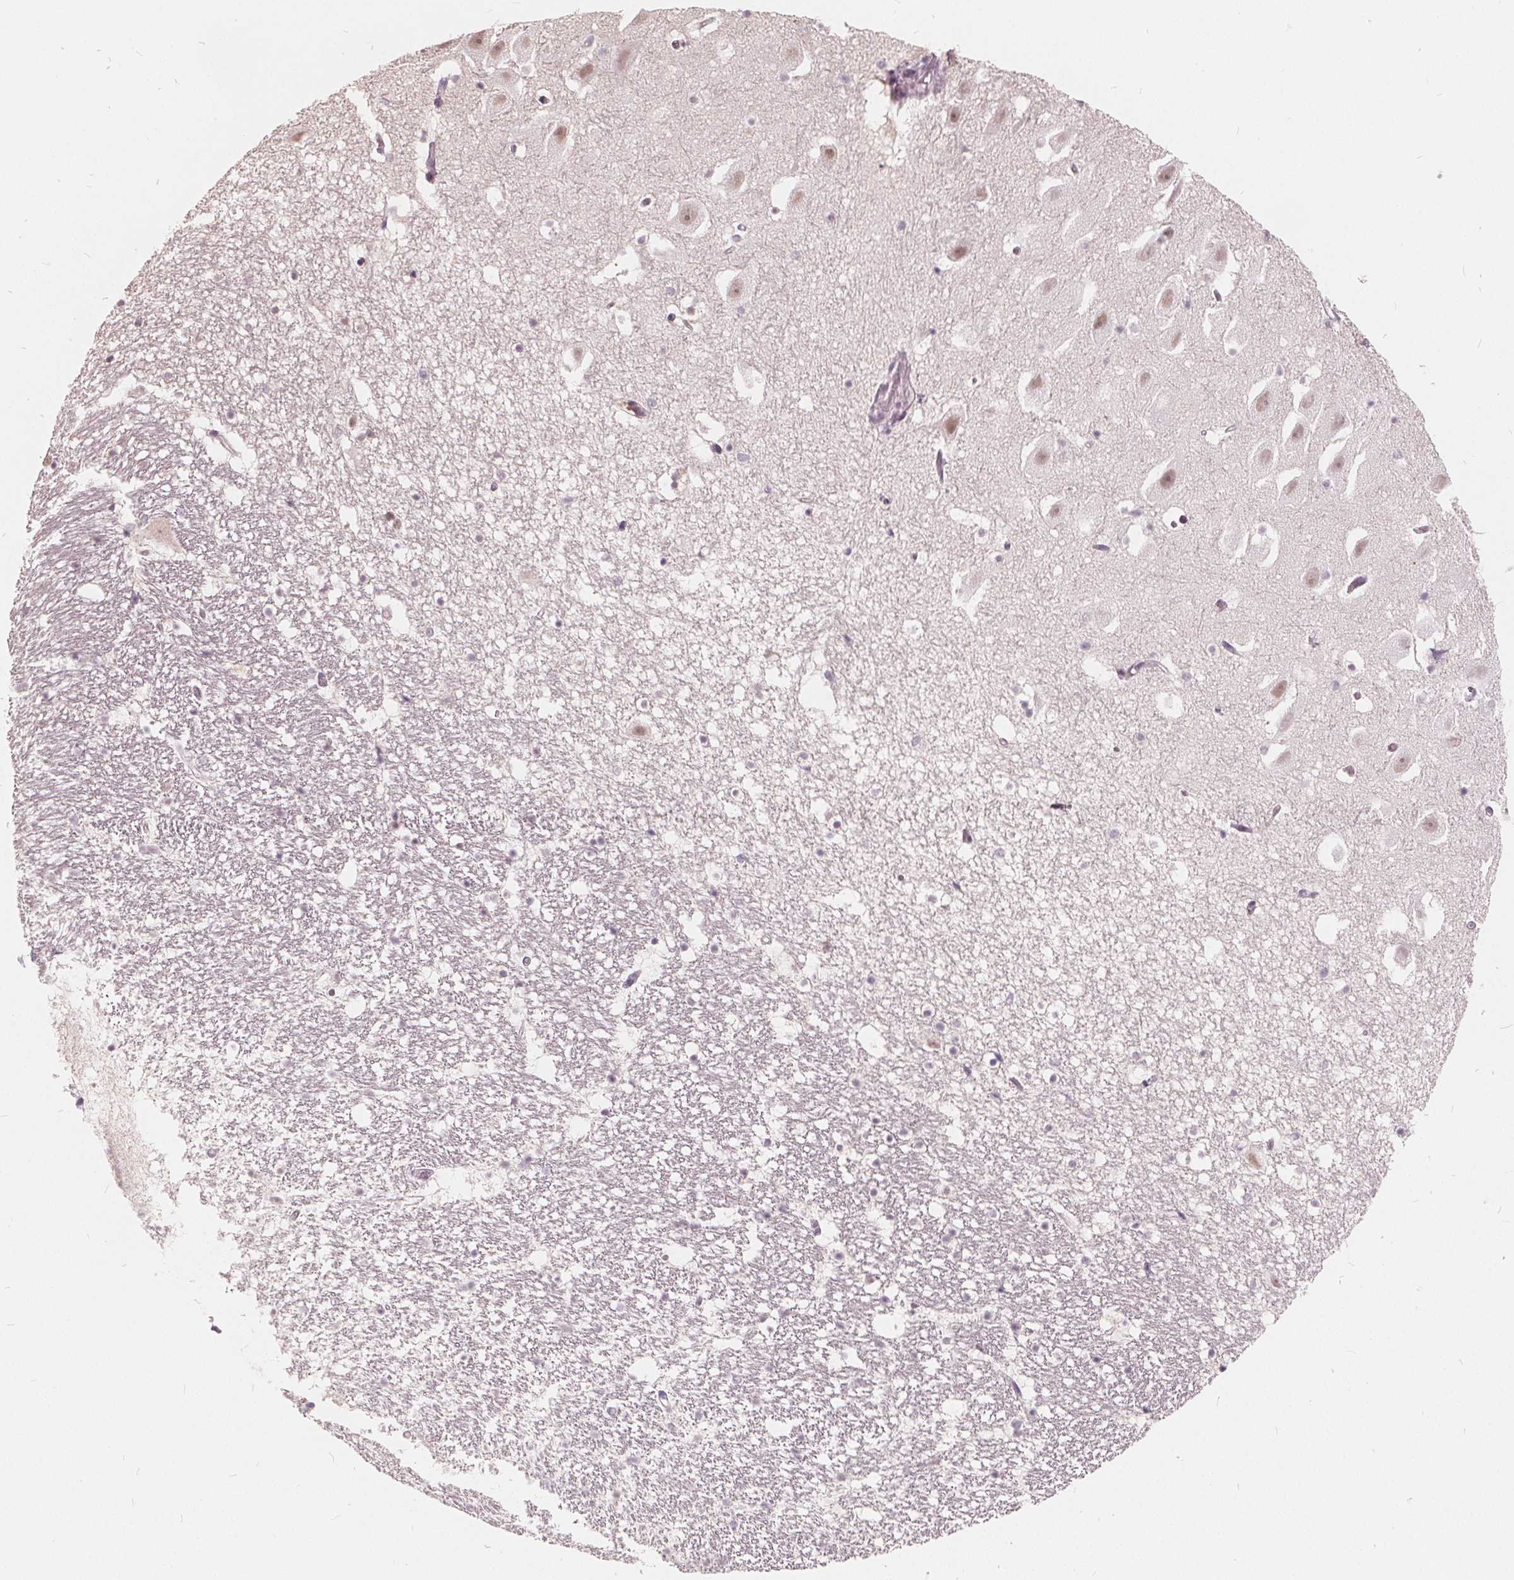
{"staining": {"intensity": "negative", "quantity": "none", "location": "none"}, "tissue": "hippocampus", "cell_type": "Glial cells", "image_type": "normal", "snomed": [{"axis": "morphology", "description": "Normal tissue, NOS"}, {"axis": "topography", "description": "Hippocampus"}], "caption": "DAB immunohistochemical staining of unremarkable hippocampus displays no significant expression in glial cells. Brightfield microscopy of IHC stained with DAB (brown) and hematoxylin (blue), captured at high magnification.", "gene": "NUP210L", "patient": {"sex": "male", "age": 26}}